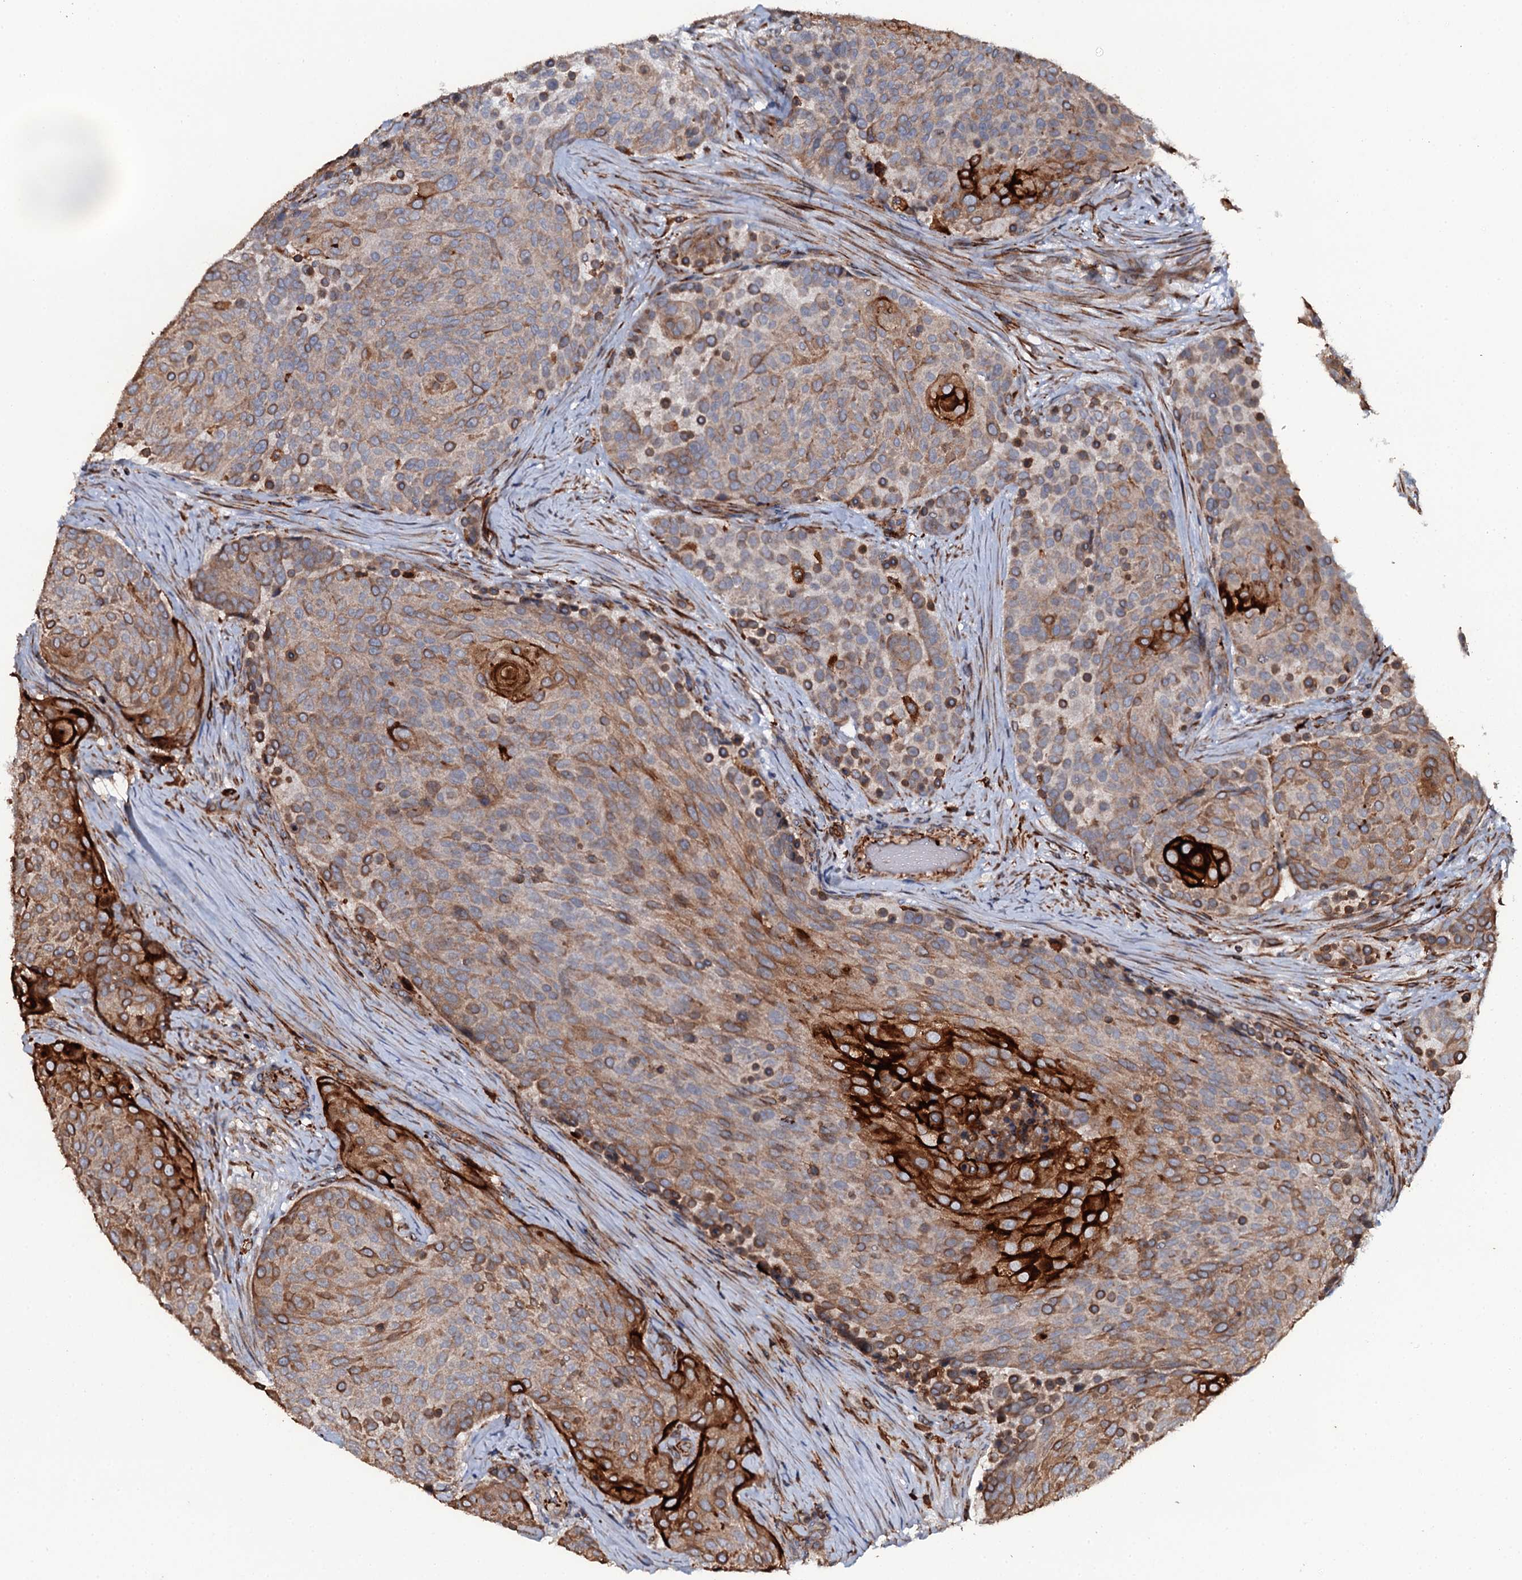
{"staining": {"intensity": "strong", "quantity": "25%-75%", "location": "cytoplasmic/membranous"}, "tissue": "urothelial cancer", "cell_type": "Tumor cells", "image_type": "cancer", "snomed": [{"axis": "morphology", "description": "Urothelial carcinoma, High grade"}, {"axis": "topography", "description": "Urinary bladder"}], "caption": "An IHC histopathology image of neoplastic tissue is shown. Protein staining in brown shows strong cytoplasmic/membranous positivity in urothelial carcinoma (high-grade) within tumor cells.", "gene": "VAMP8", "patient": {"sex": "female", "age": 63}}